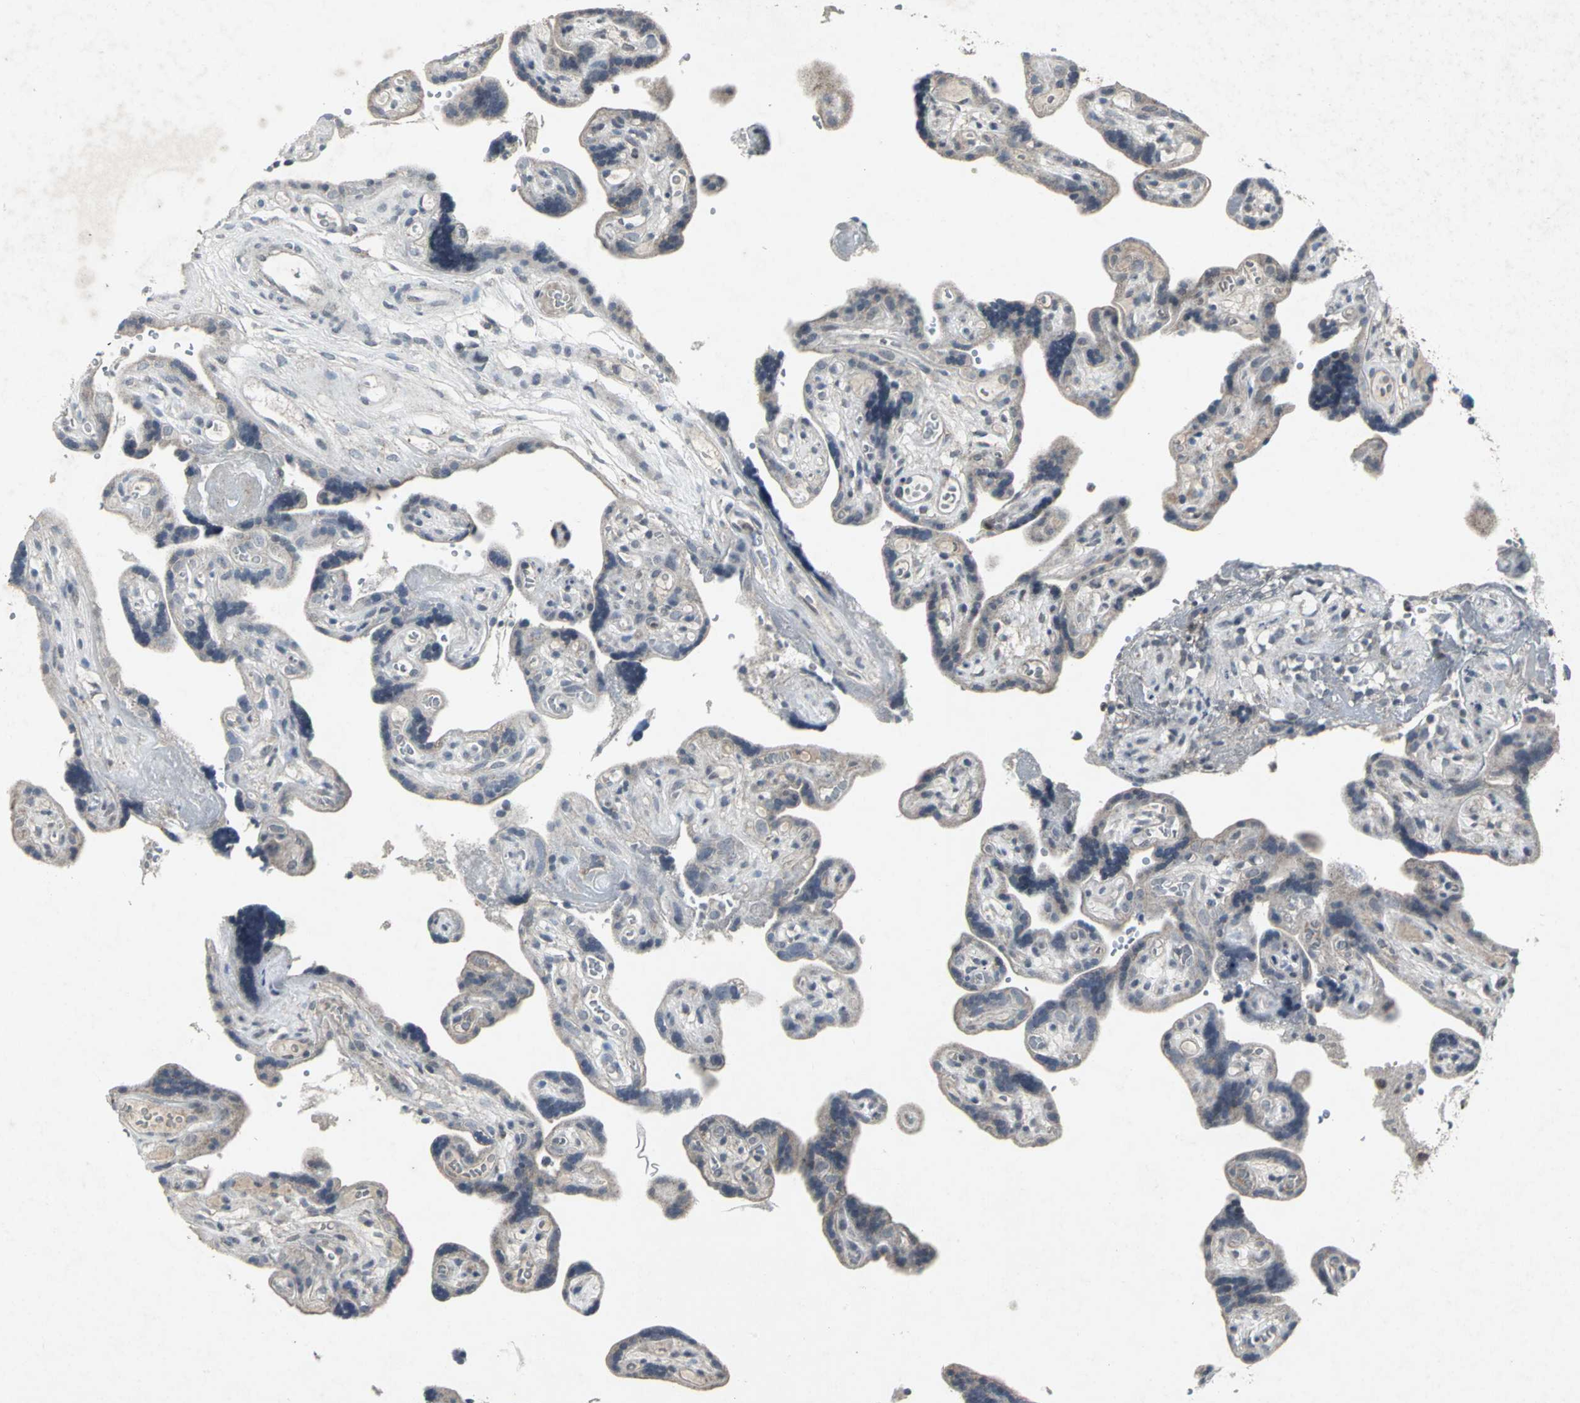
{"staining": {"intensity": "moderate", "quantity": ">75%", "location": "cytoplasmic/membranous"}, "tissue": "placenta", "cell_type": "Trophoblastic cells", "image_type": "normal", "snomed": [{"axis": "morphology", "description": "Normal tissue, NOS"}, {"axis": "topography", "description": "Placenta"}], "caption": "Human placenta stained for a protein (brown) demonstrates moderate cytoplasmic/membranous positive expression in about >75% of trophoblastic cells.", "gene": "BMP4", "patient": {"sex": "female", "age": 30}}